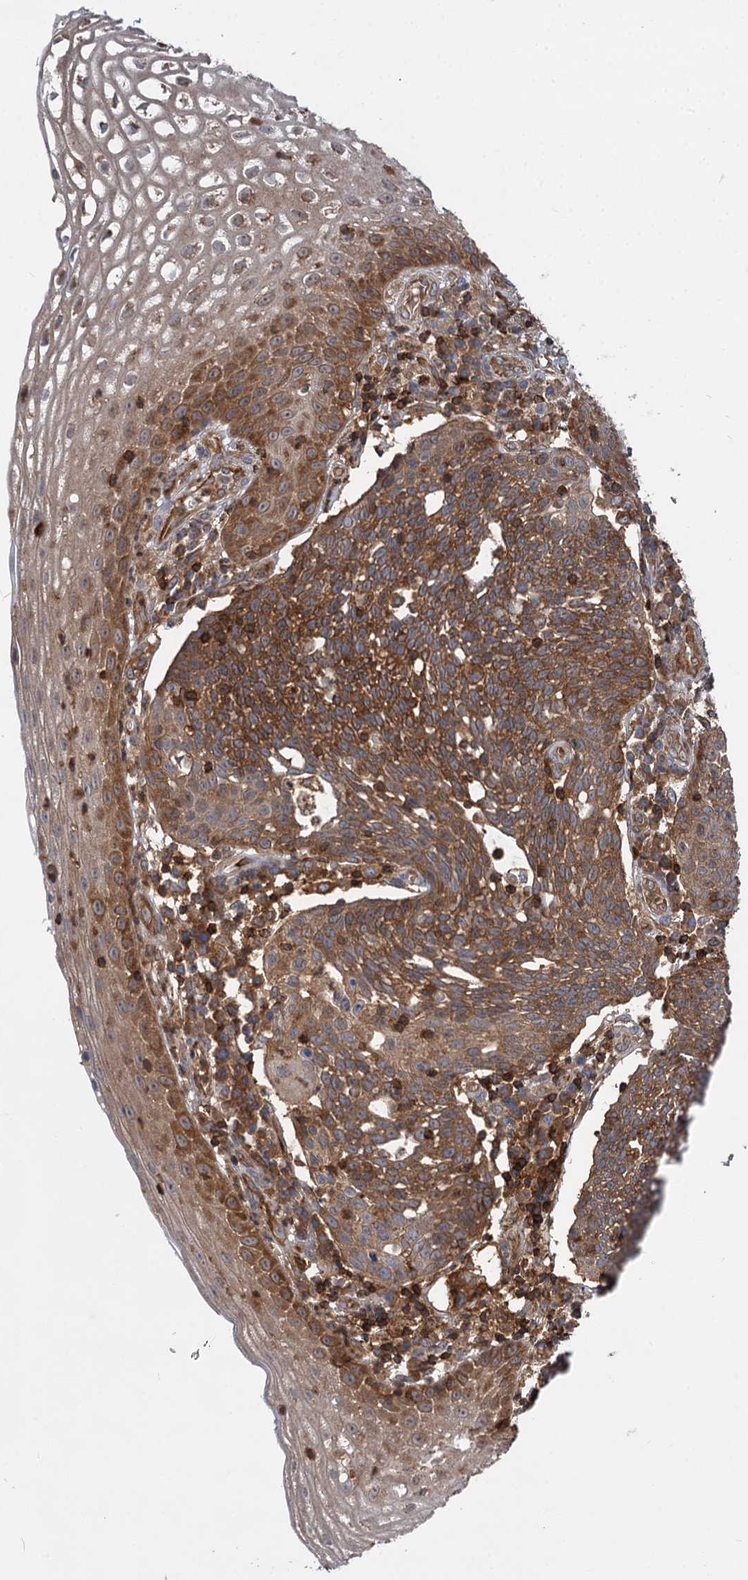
{"staining": {"intensity": "moderate", "quantity": ">75%", "location": "cytoplasmic/membranous"}, "tissue": "cervical cancer", "cell_type": "Tumor cells", "image_type": "cancer", "snomed": [{"axis": "morphology", "description": "Squamous cell carcinoma, NOS"}, {"axis": "topography", "description": "Cervix"}], "caption": "This image demonstrates IHC staining of human cervical cancer (squamous cell carcinoma), with medium moderate cytoplasmic/membranous expression in approximately >75% of tumor cells.", "gene": "PACS1", "patient": {"sex": "female", "age": 34}}